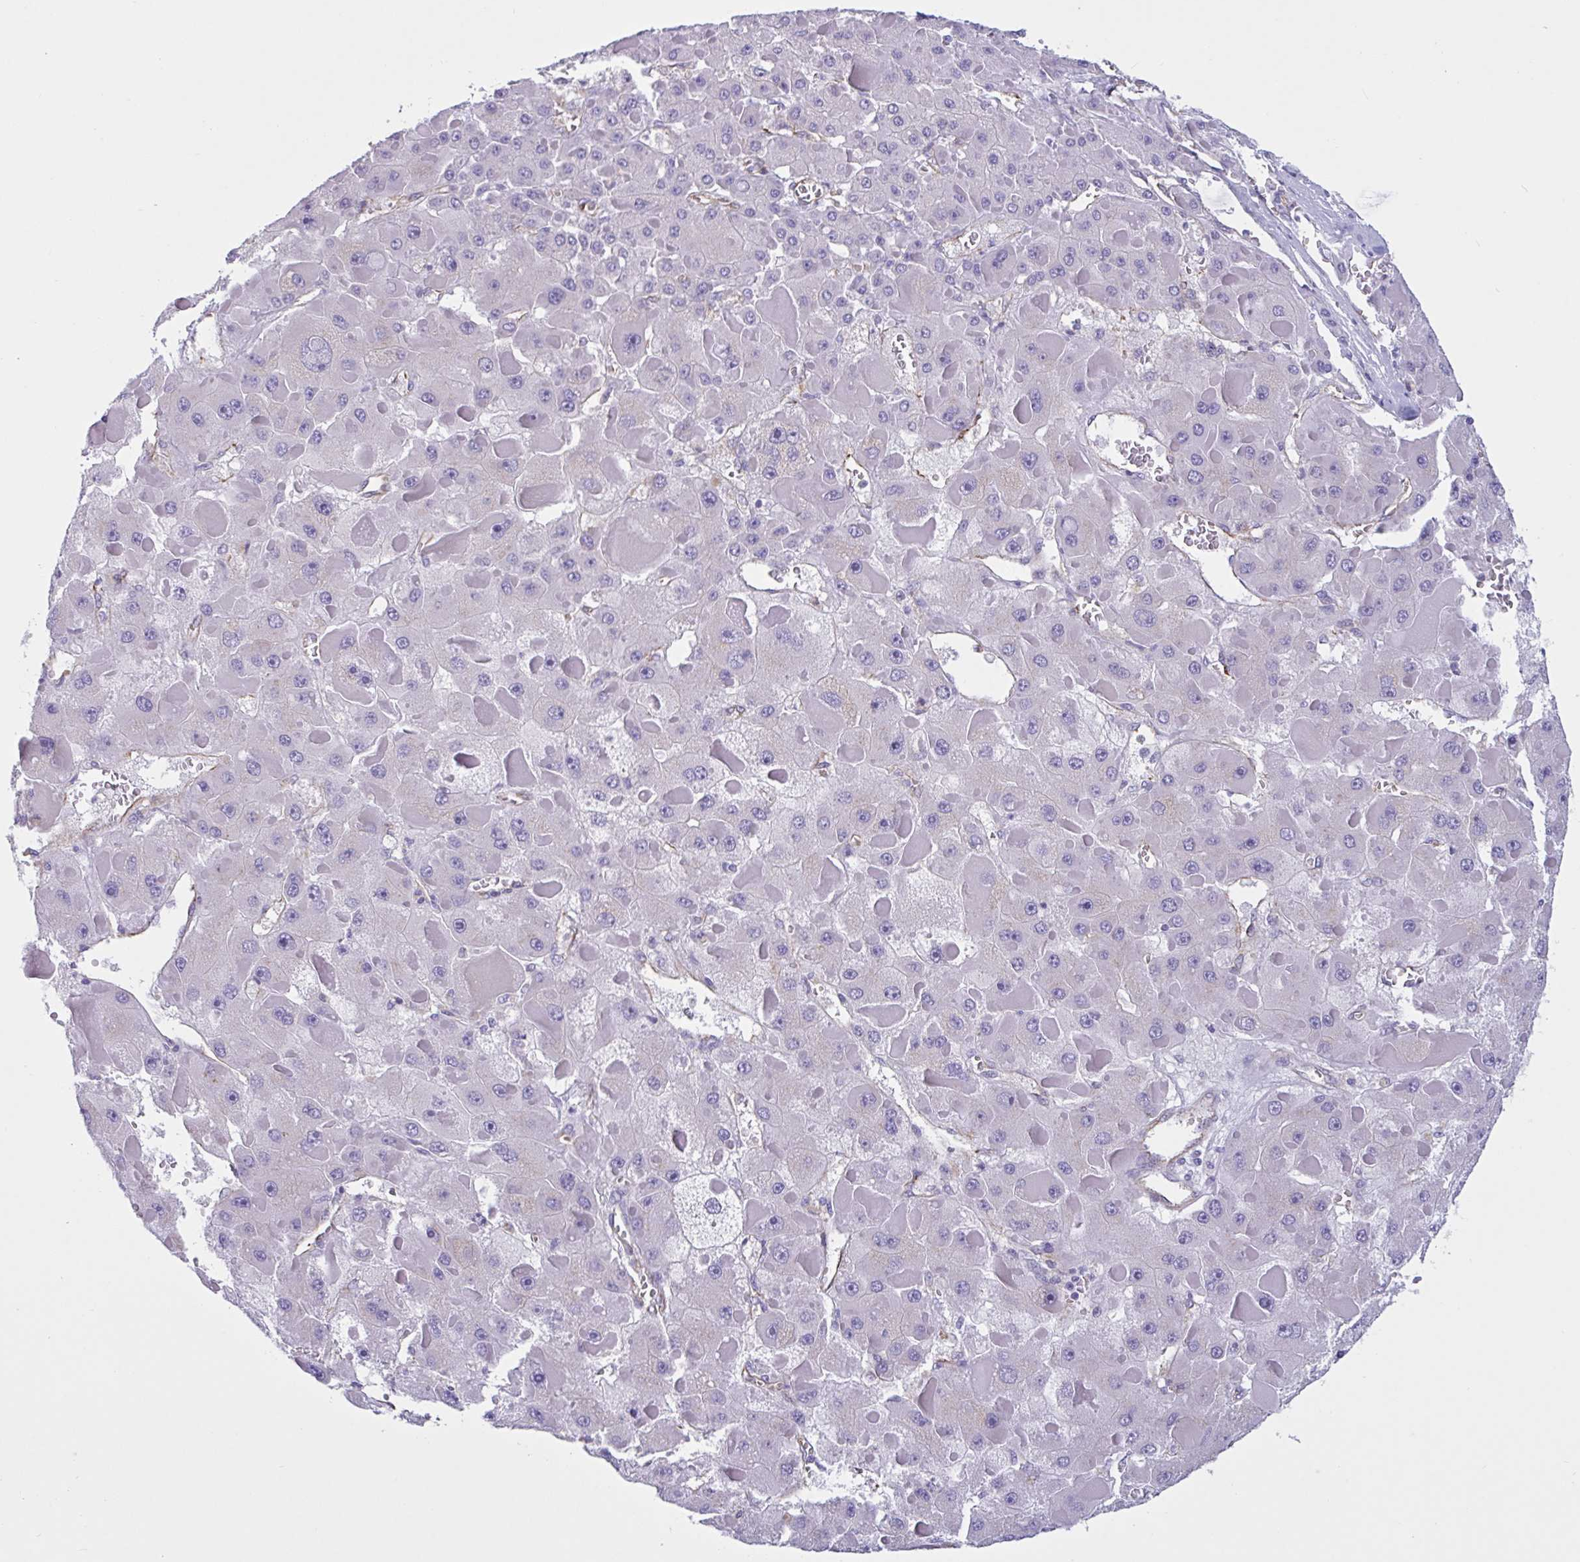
{"staining": {"intensity": "moderate", "quantity": "<25%", "location": "cytoplasmic/membranous"}, "tissue": "liver cancer", "cell_type": "Tumor cells", "image_type": "cancer", "snomed": [{"axis": "morphology", "description": "Carcinoma, Hepatocellular, NOS"}, {"axis": "topography", "description": "Liver"}], "caption": "A high-resolution histopathology image shows immunohistochemistry staining of hepatocellular carcinoma (liver), which demonstrates moderate cytoplasmic/membranous positivity in about <25% of tumor cells.", "gene": "RPL22L1", "patient": {"sex": "female", "age": 73}}